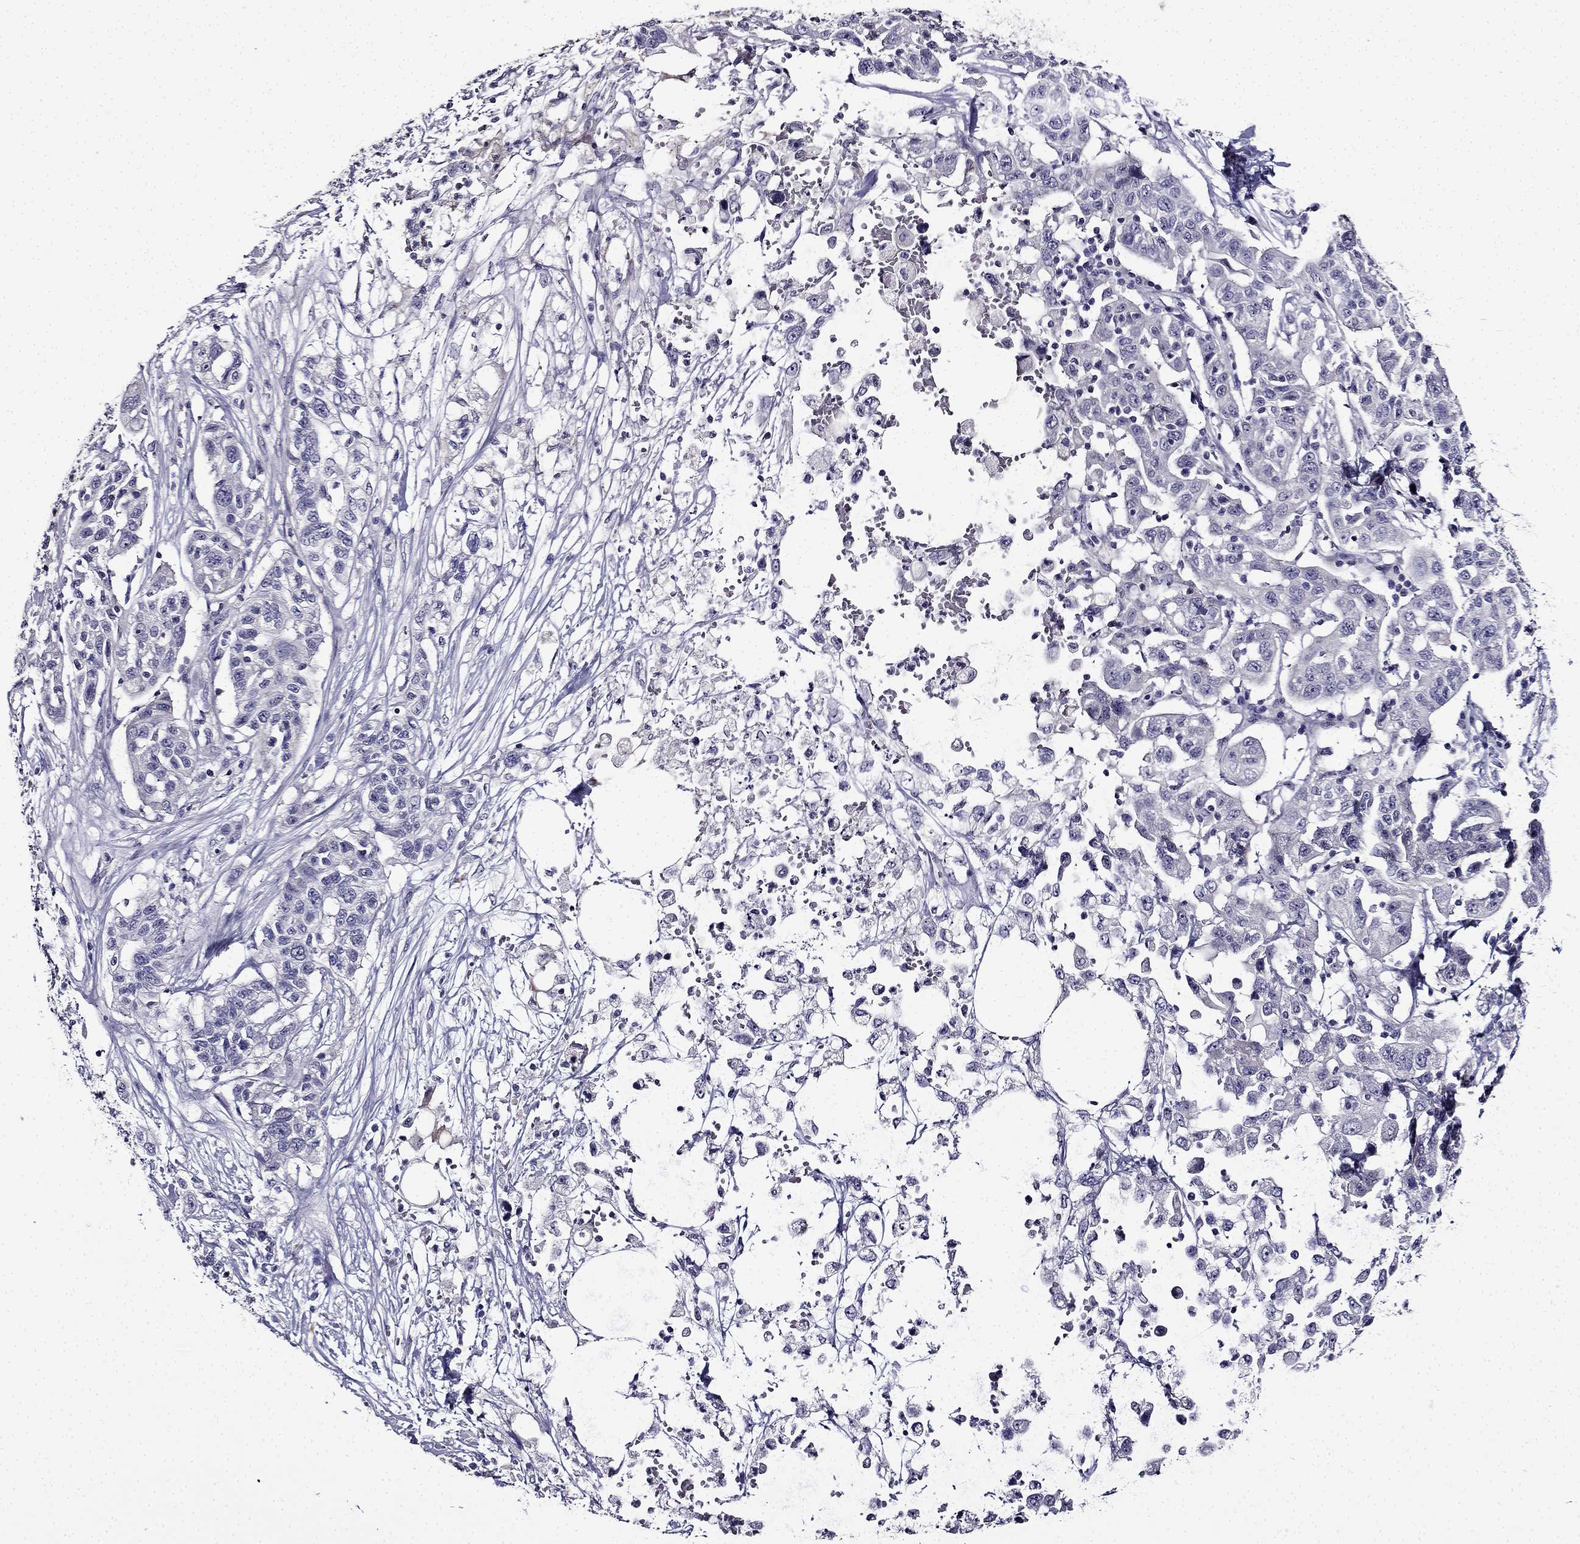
{"staining": {"intensity": "negative", "quantity": "none", "location": "none"}, "tissue": "liver cancer", "cell_type": "Tumor cells", "image_type": "cancer", "snomed": [{"axis": "morphology", "description": "Adenocarcinoma, NOS"}, {"axis": "morphology", "description": "Cholangiocarcinoma"}, {"axis": "topography", "description": "Liver"}], "caption": "A high-resolution image shows IHC staining of liver cholangiocarcinoma, which demonstrates no significant positivity in tumor cells.", "gene": "TMEM266", "patient": {"sex": "male", "age": 64}}